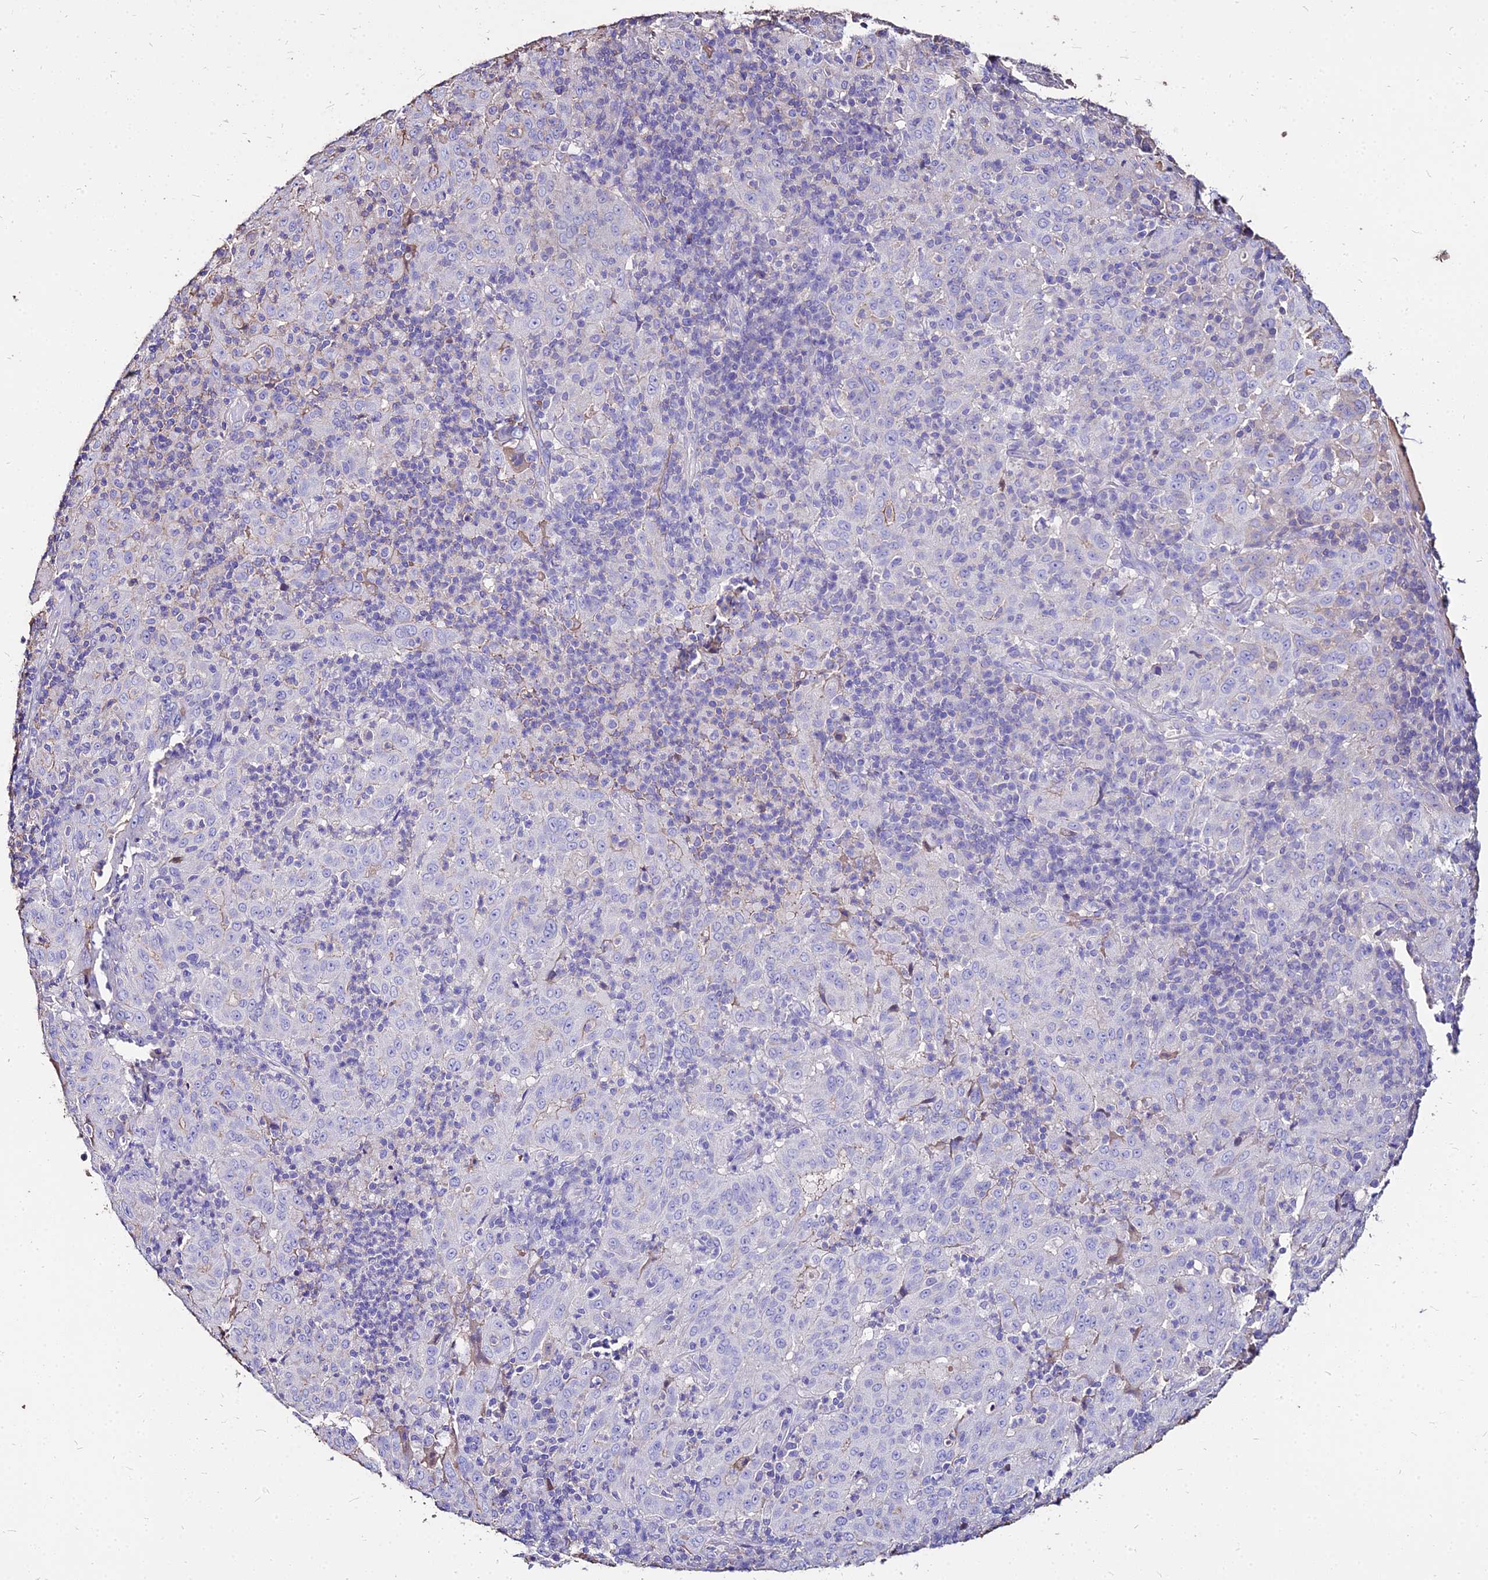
{"staining": {"intensity": "negative", "quantity": "none", "location": "none"}, "tissue": "pancreatic cancer", "cell_type": "Tumor cells", "image_type": "cancer", "snomed": [{"axis": "morphology", "description": "Adenocarcinoma, NOS"}, {"axis": "topography", "description": "Pancreas"}], "caption": "Tumor cells are negative for brown protein staining in pancreatic adenocarcinoma.", "gene": "NME5", "patient": {"sex": "male", "age": 63}}